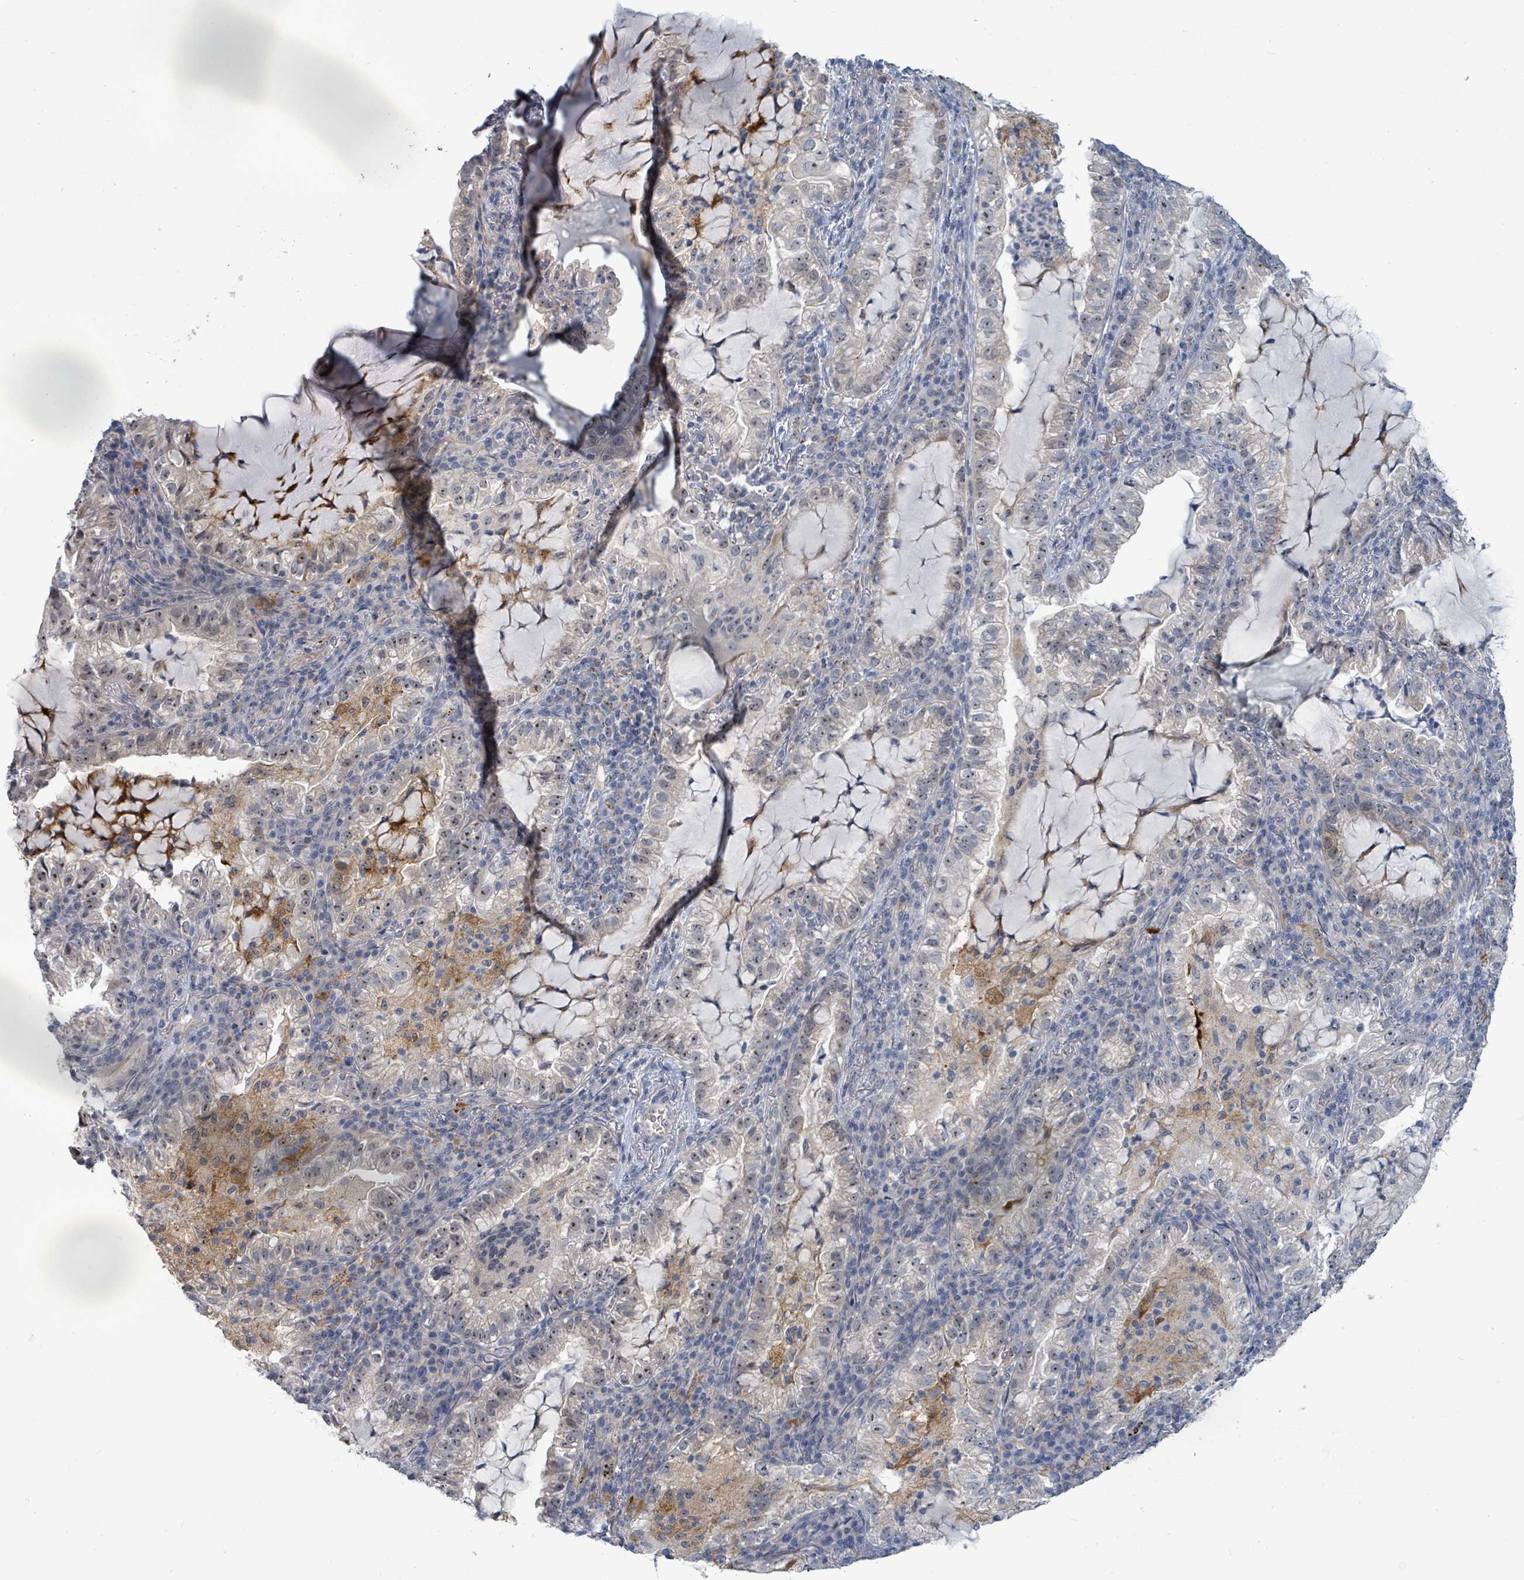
{"staining": {"intensity": "moderate", "quantity": "25%-75%", "location": "nuclear"}, "tissue": "lung cancer", "cell_type": "Tumor cells", "image_type": "cancer", "snomed": [{"axis": "morphology", "description": "Adenocarcinoma, NOS"}, {"axis": "topography", "description": "Lung"}], "caption": "IHC (DAB (3,3'-diaminobenzidine)) staining of human lung cancer (adenocarcinoma) demonstrates moderate nuclear protein positivity in approximately 25%-75% of tumor cells.", "gene": "TRDMT1", "patient": {"sex": "female", "age": 73}}